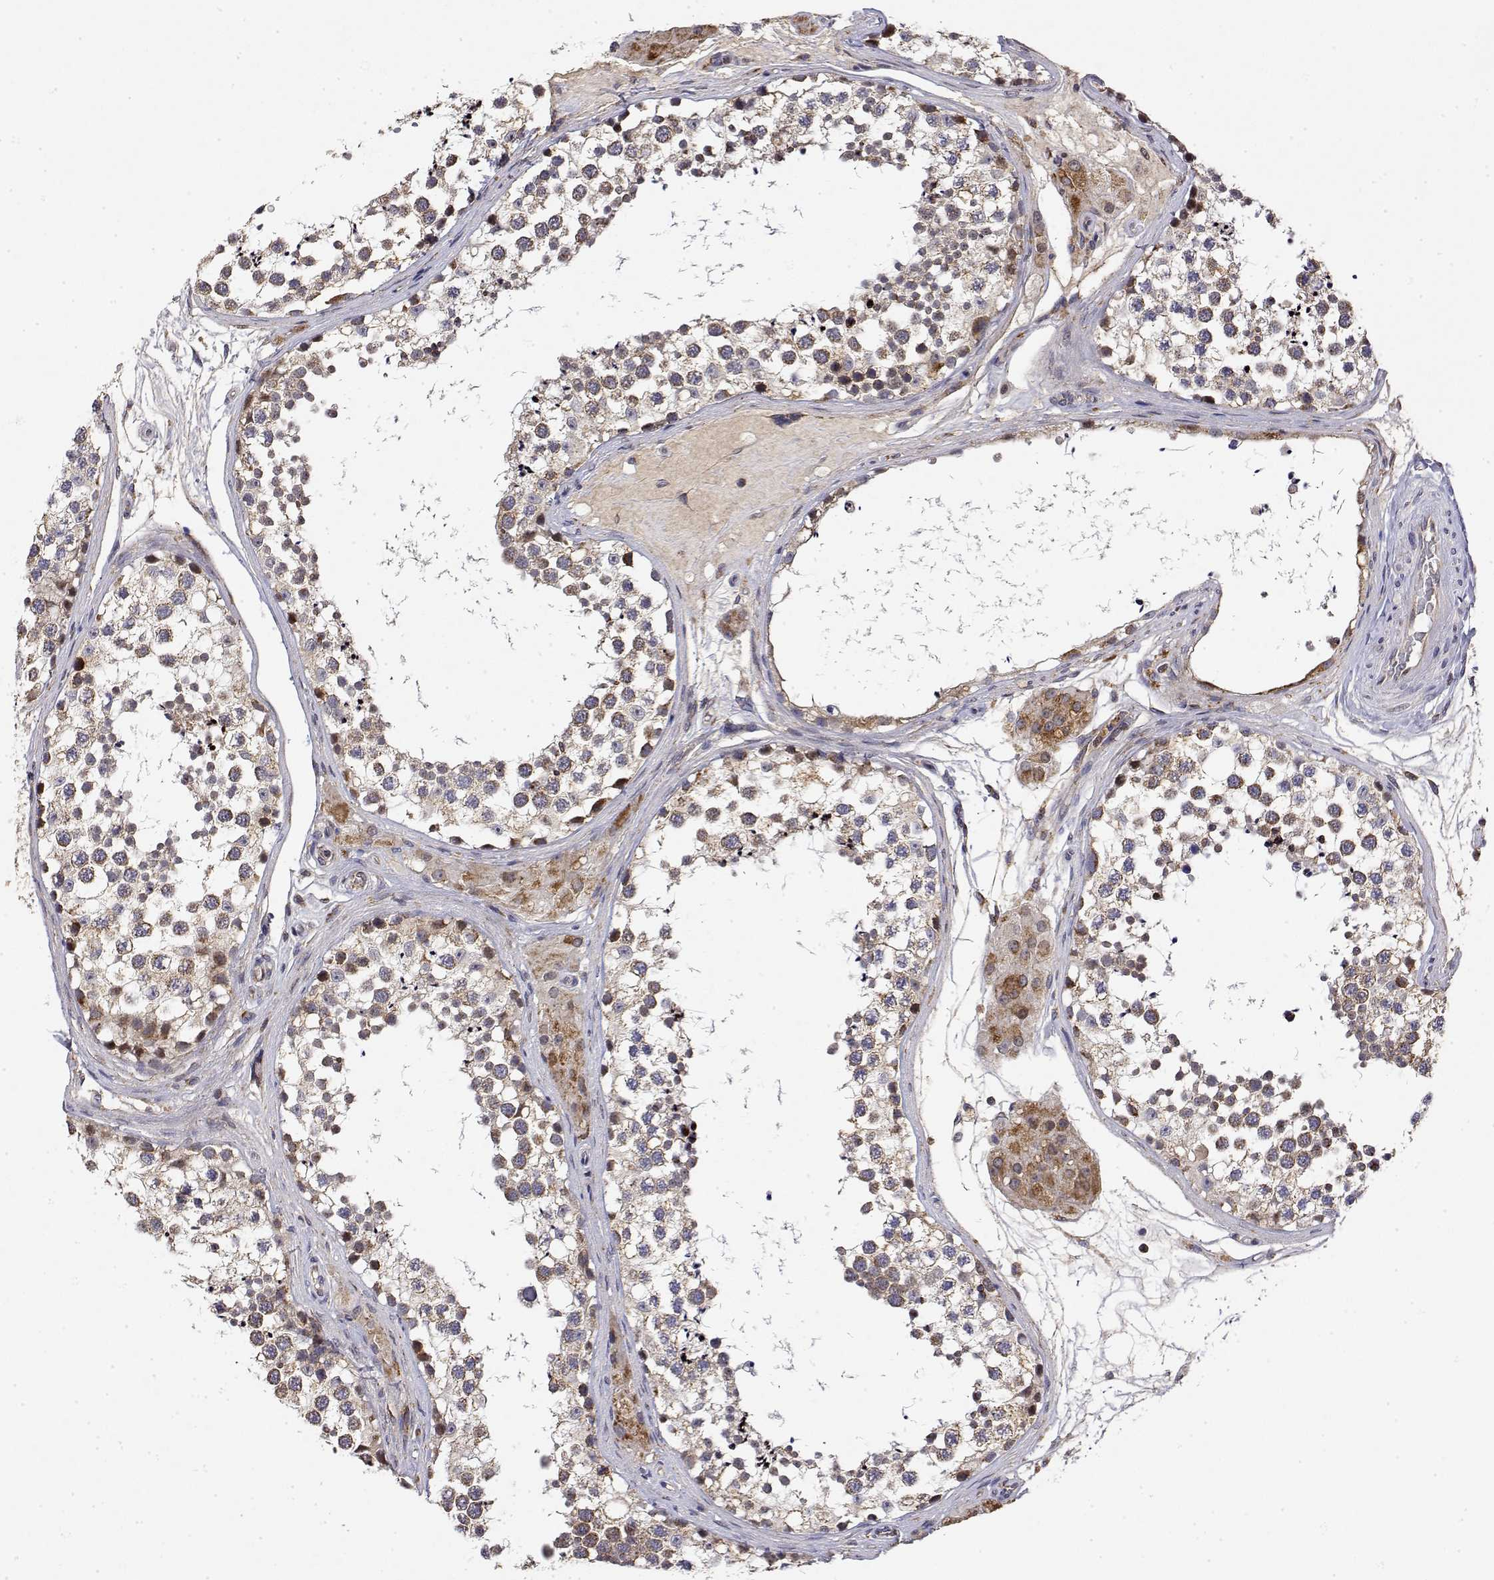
{"staining": {"intensity": "weak", "quantity": ">75%", "location": "cytoplasmic/membranous"}, "tissue": "testis", "cell_type": "Cells in seminiferous ducts", "image_type": "normal", "snomed": [{"axis": "morphology", "description": "Normal tissue, NOS"}, {"axis": "morphology", "description": "Seminoma, NOS"}, {"axis": "topography", "description": "Testis"}], "caption": "Testis was stained to show a protein in brown. There is low levels of weak cytoplasmic/membranous expression in about >75% of cells in seminiferous ducts. (brown staining indicates protein expression, while blue staining denotes nuclei).", "gene": "GADD45GIP1", "patient": {"sex": "male", "age": 65}}